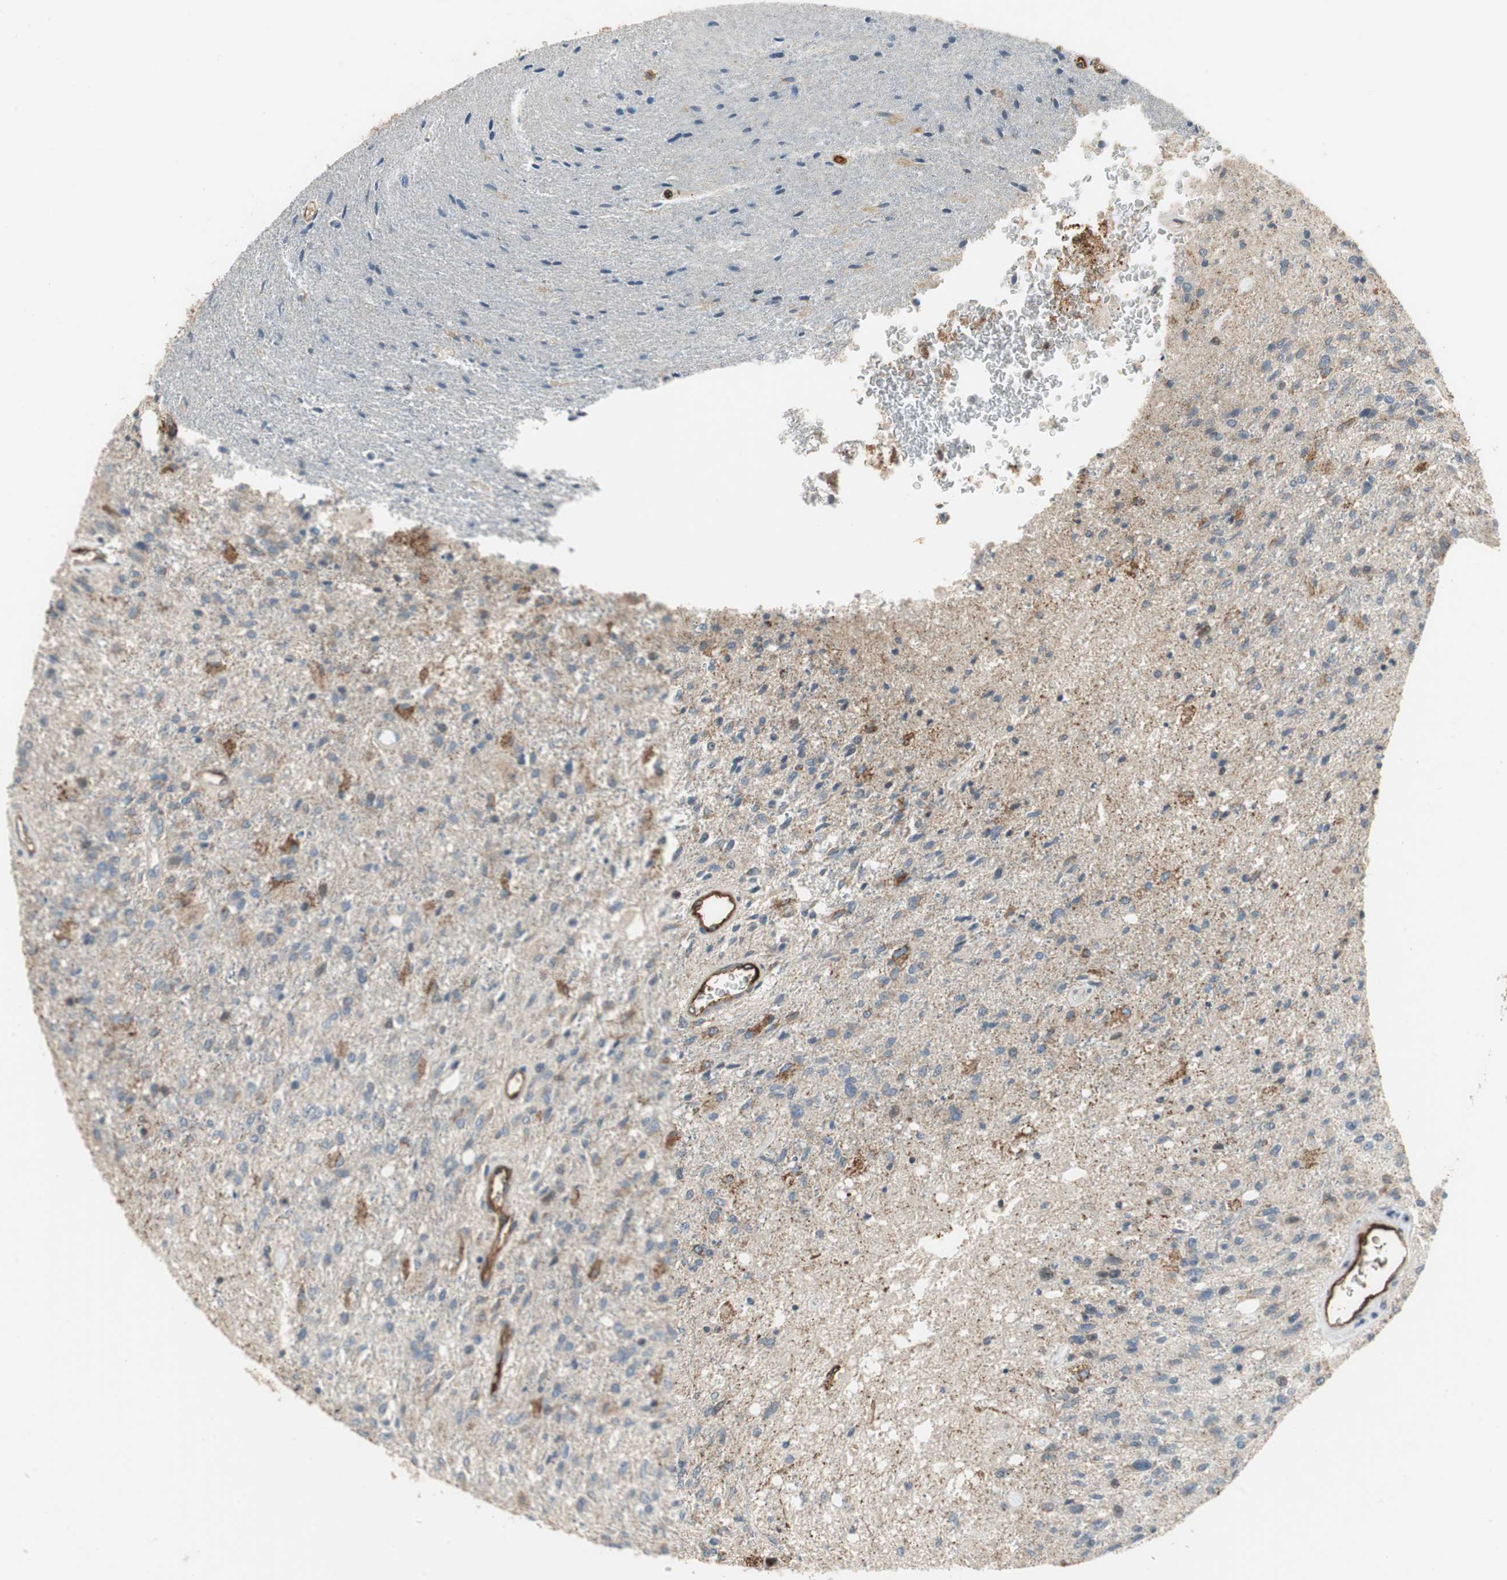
{"staining": {"intensity": "negative", "quantity": "none", "location": "none"}, "tissue": "glioma", "cell_type": "Tumor cells", "image_type": "cancer", "snomed": [{"axis": "morphology", "description": "Normal tissue, NOS"}, {"axis": "morphology", "description": "Glioma, malignant, High grade"}, {"axis": "topography", "description": "Cerebral cortex"}], "caption": "Immunohistochemical staining of human high-grade glioma (malignant) displays no significant staining in tumor cells. (IHC, brightfield microscopy, high magnification).", "gene": "ALPL", "patient": {"sex": "male", "age": 77}}